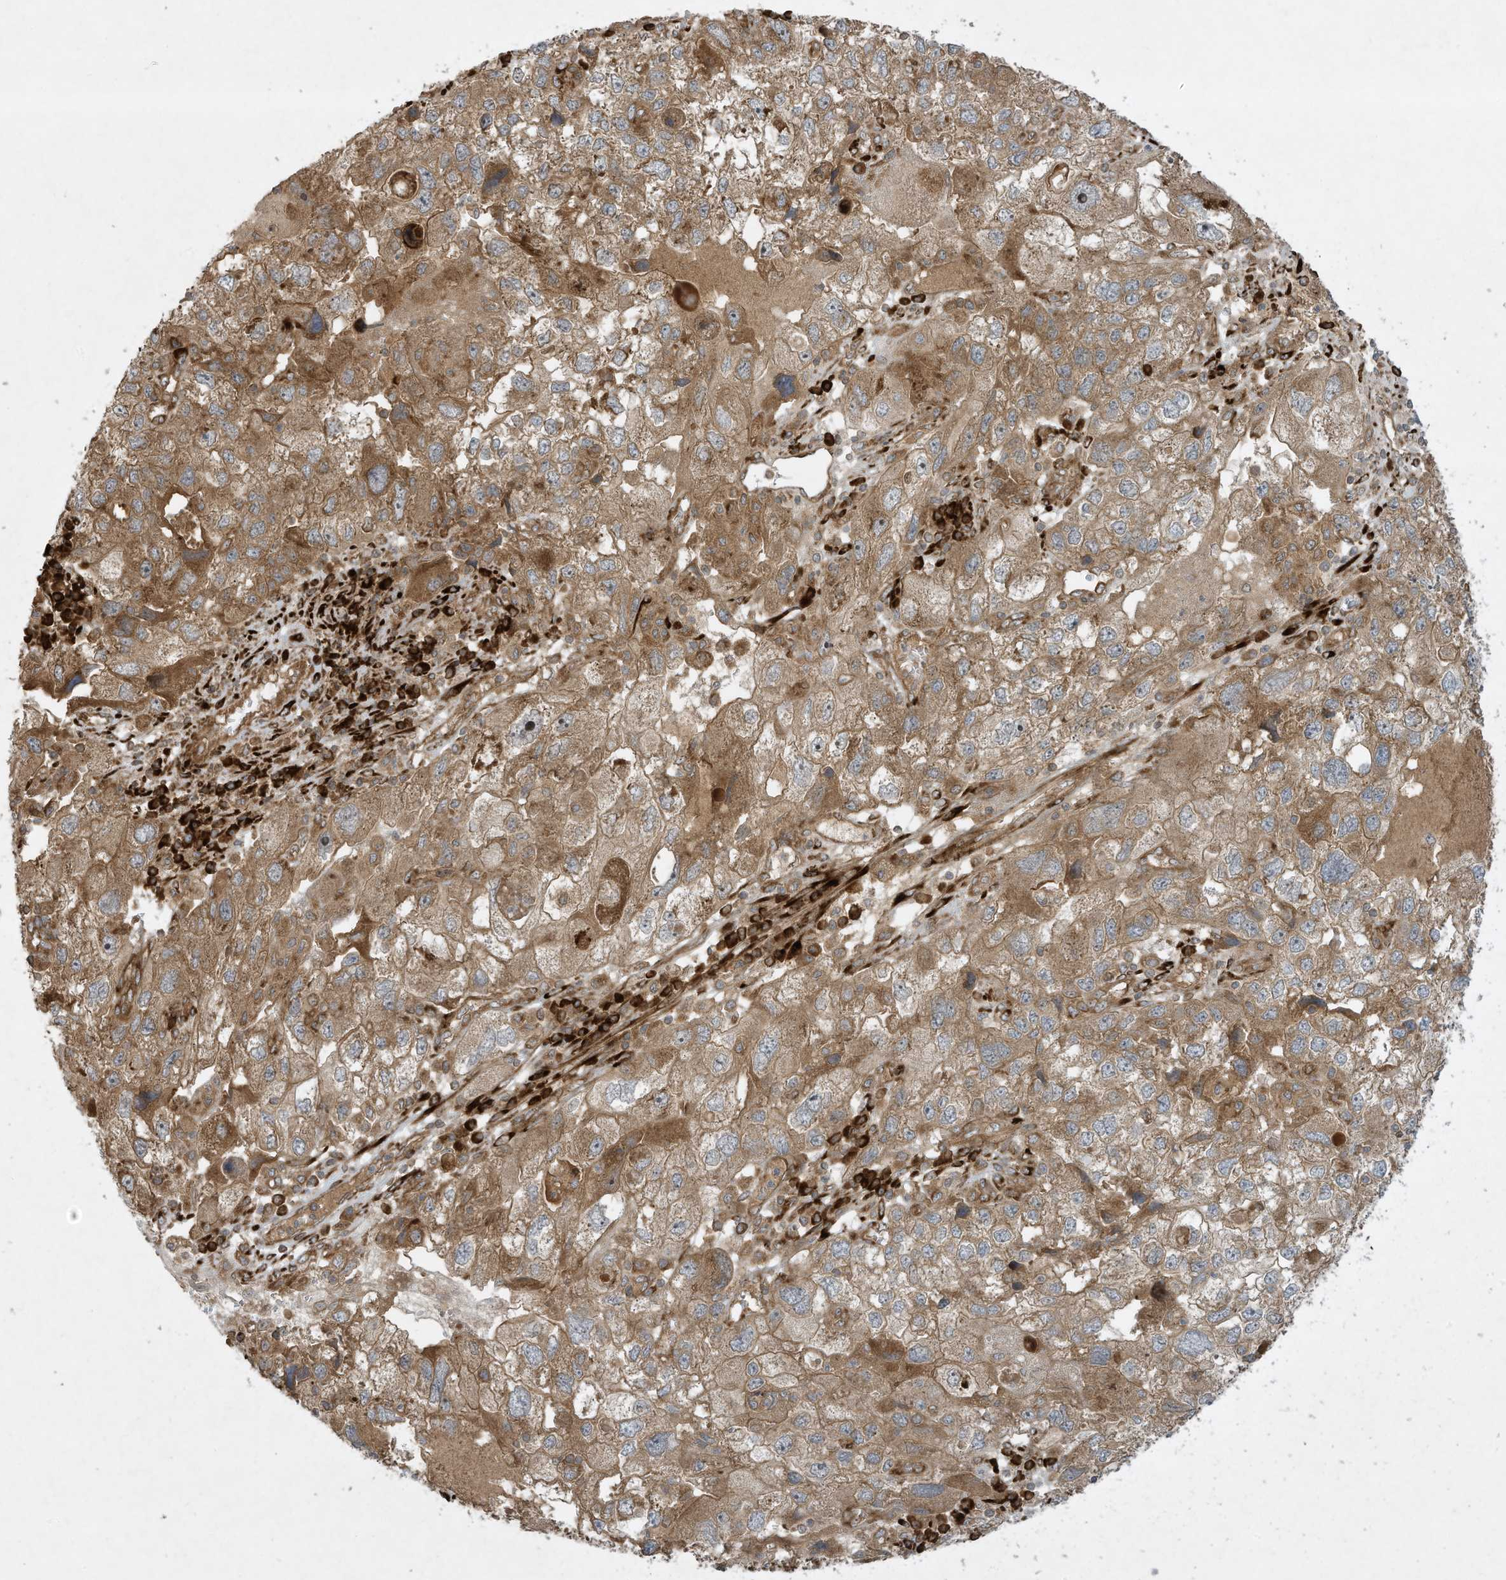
{"staining": {"intensity": "moderate", "quantity": ">75%", "location": "cytoplasmic/membranous"}, "tissue": "endometrial cancer", "cell_type": "Tumor cells", "image_type": "cancer", "snomed": [{"axis": "morphology", "description": "Adenocarcinoma, NOS"}, {"axis": "topography", "description": "Endometrium"}], "caption": "Immunohistochemistry (IHC) staining of endometrial cancer (adenocarcinoma), which reveals medium levels of moderate cytoplasmic/membranous staining in about >75% of tumor cells indicating moderate cytoplasmic/membranous protein expression. The staining was performed using DAB (brown) for protein detection and nuclei were counterstained in hematoxylin (blue).", "gene": "DDIT4", "patient": {"sex": "female", "age": 49}}